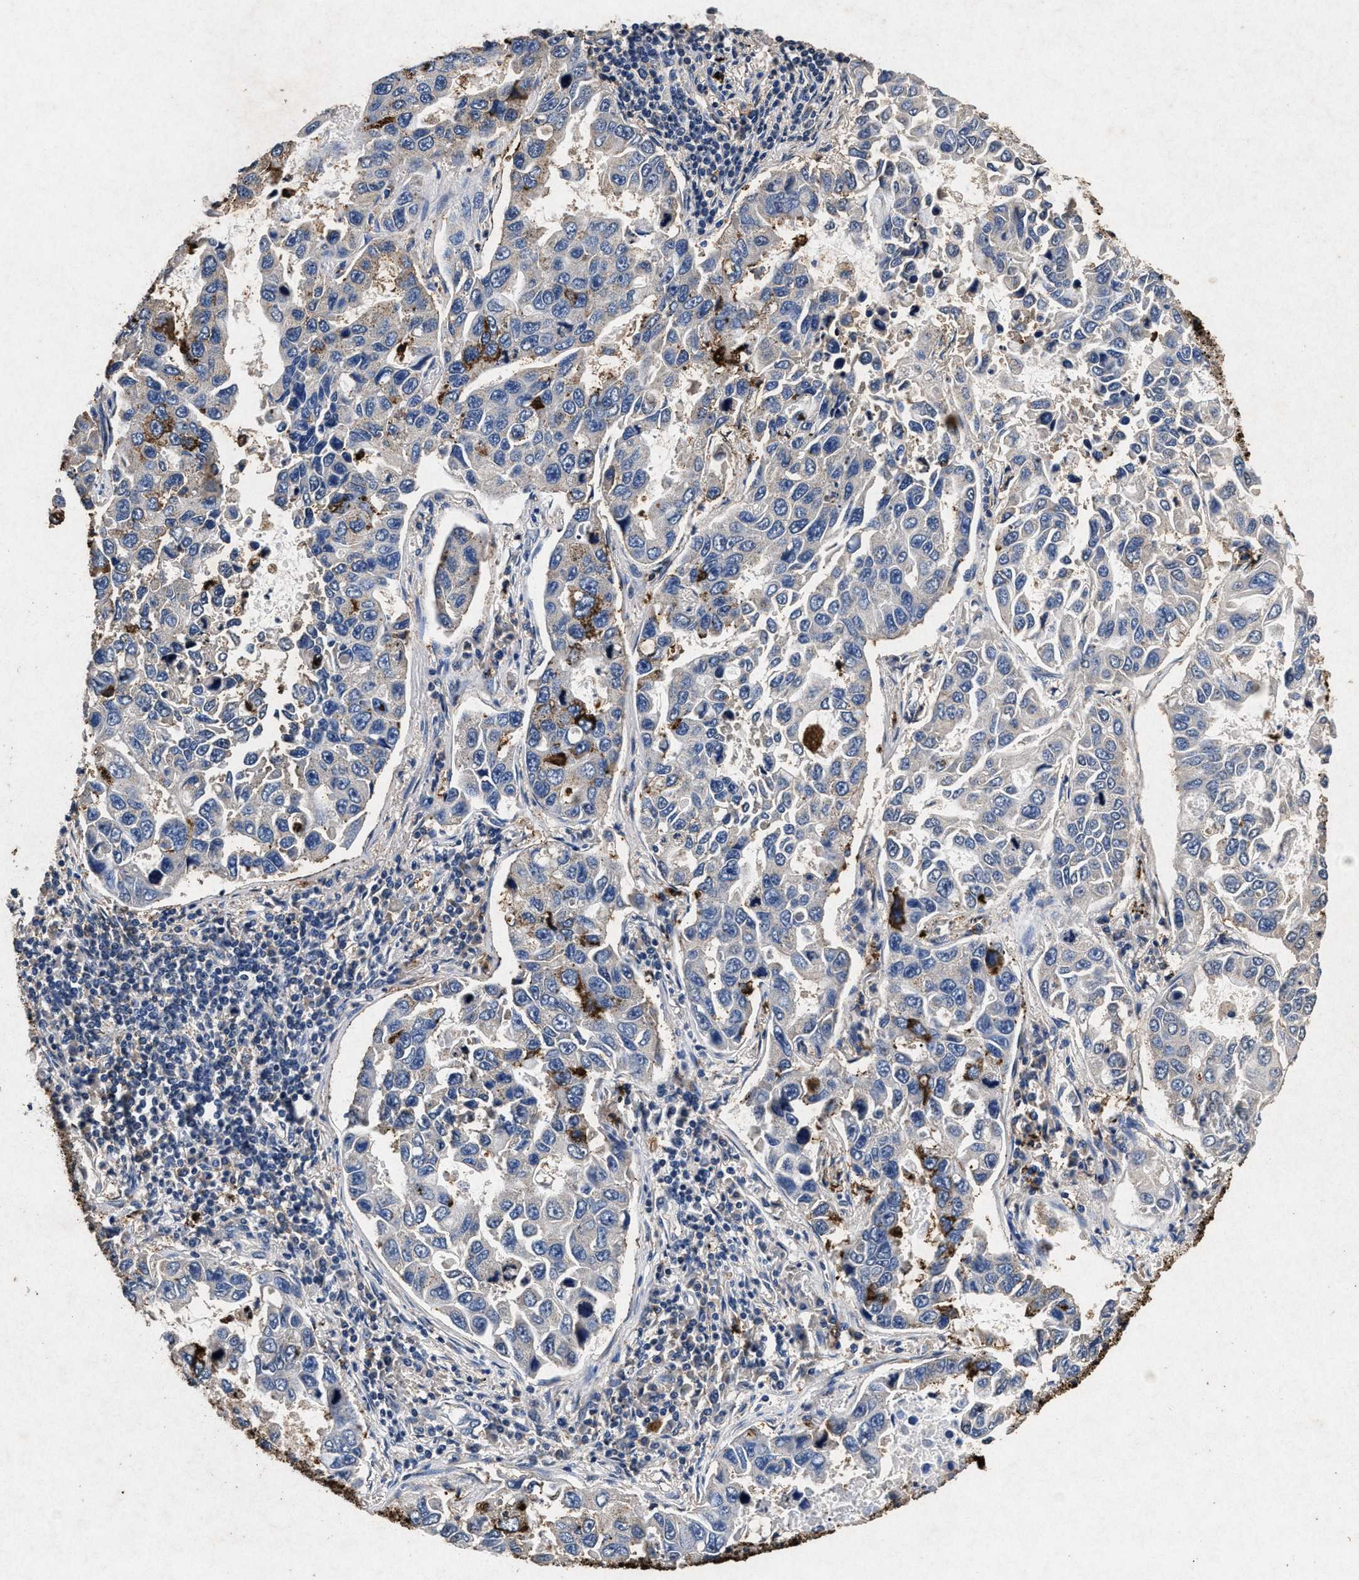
{"staining": {"intensity": "moderate", "quantity": "<25%", "location": "cytoplasmic/membranous"}, "tissue": "lung cancer", "cell_type": "Tumor cells", "image_type": "cancer", "snomed": [{"axis": "morphology", "description": "Adenocarcinoma, NOS"}, {"axis": "topography", "description": "Lung"}], "caption": "Protein staining displays moderate cytoplasmic/membranous staining in approximately <25% of tumor cells in lung cancer (adenocarcinoma).", "gene": "LTB4R2", "patient": {"sex": "male", "age": 64}}